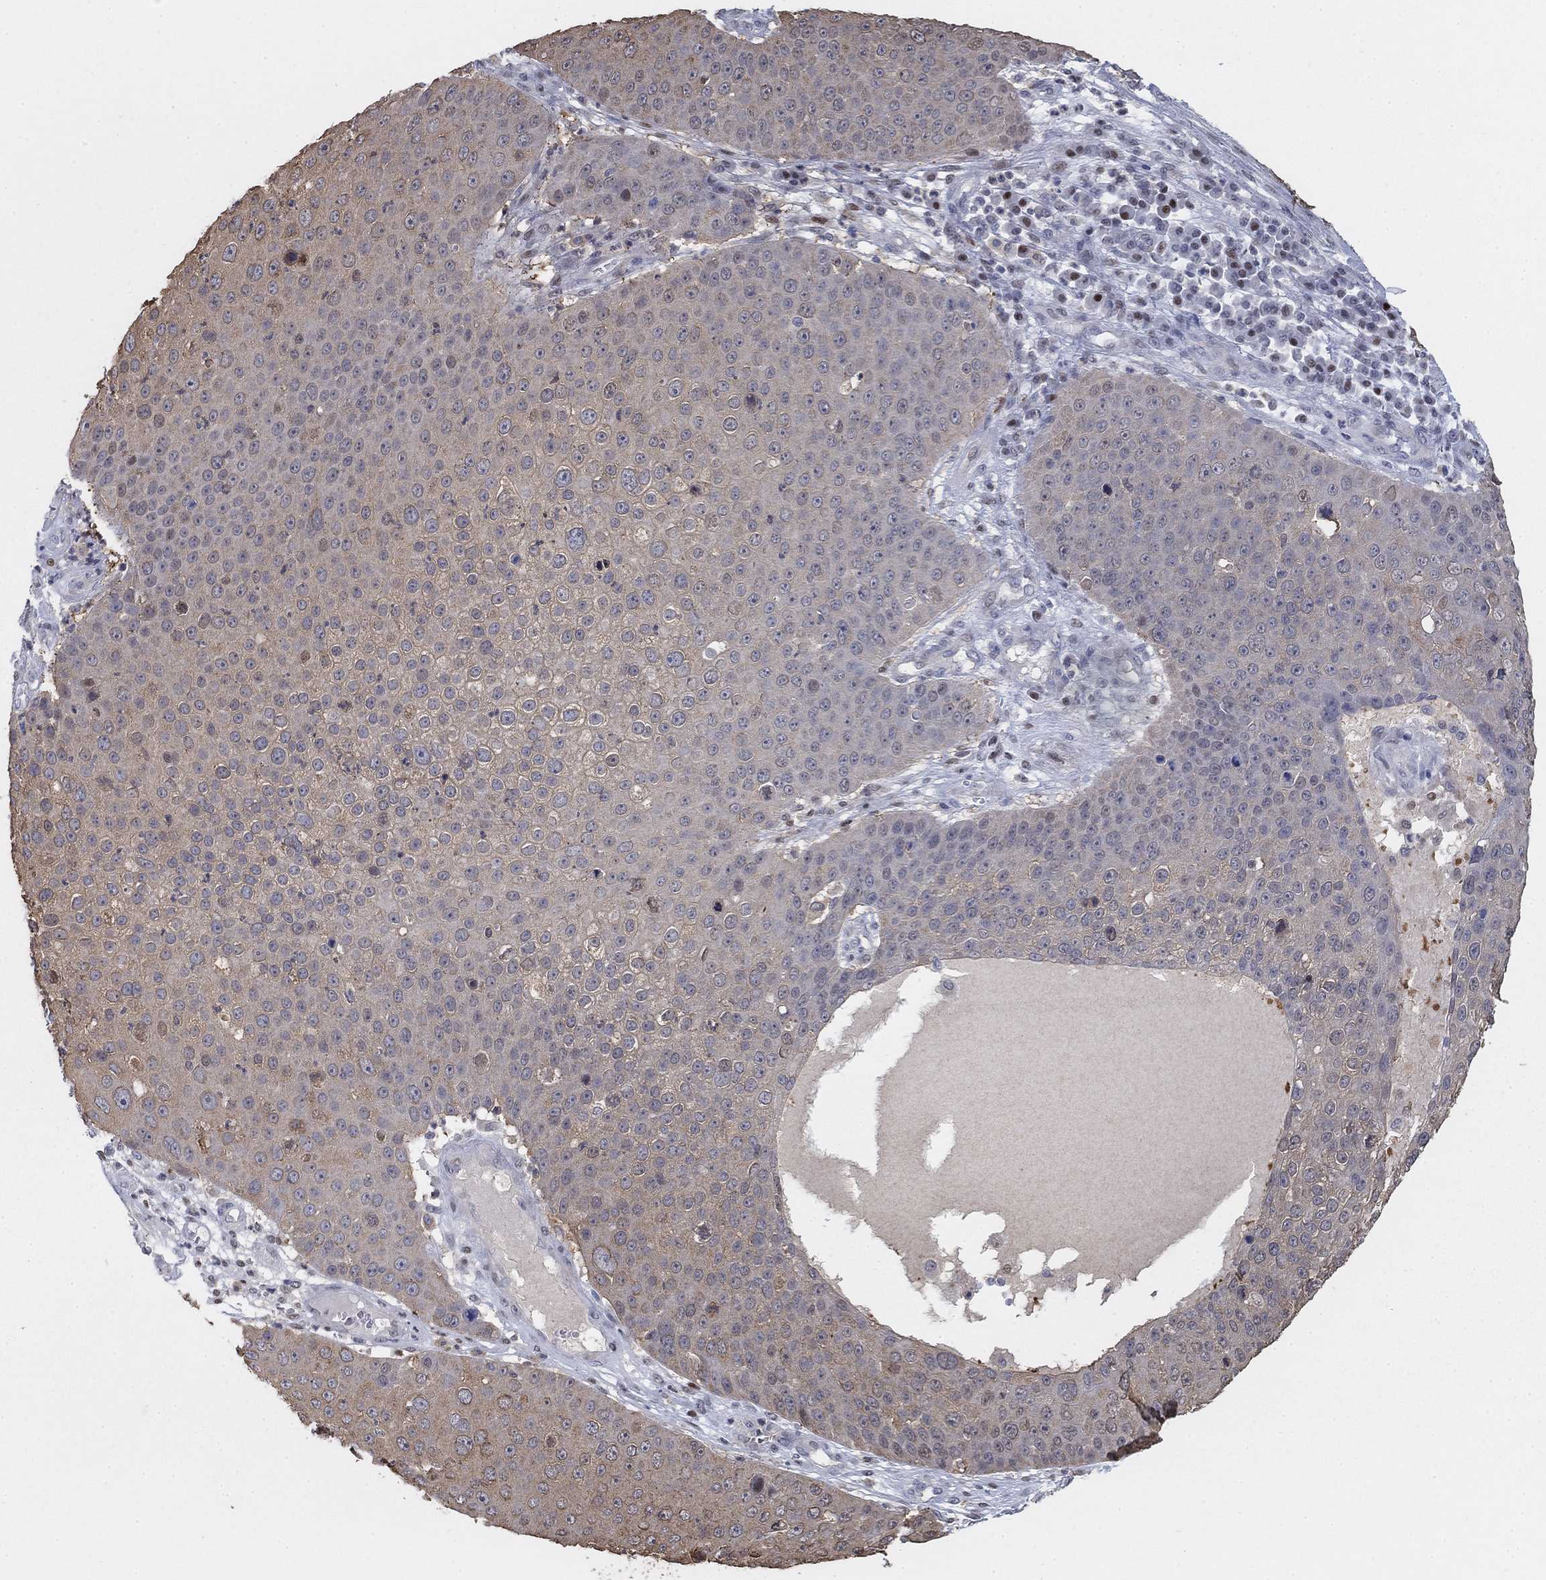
{"staining": {"intensity": "weak", "quantity": "25%-75%", "location": "cytoplasmic/membranous"}, "tissue": "skin cancer", "cell_type": "Tumor cells", "image_type": "cancer", "snomed": [{"axis": "morphology", "description": "Squamous cell carcinoma, NOS"}, {"axis": "topography", "description": "Skin"}], "caption": "There is low levels of weak cytoplasmic/membranous positivity in tumor cells of skin cancer, as demonstrated by immunohistochemical staining (brown color).", "gene": "MYO3A", "patient": {"sex": "male", "age": 71}}